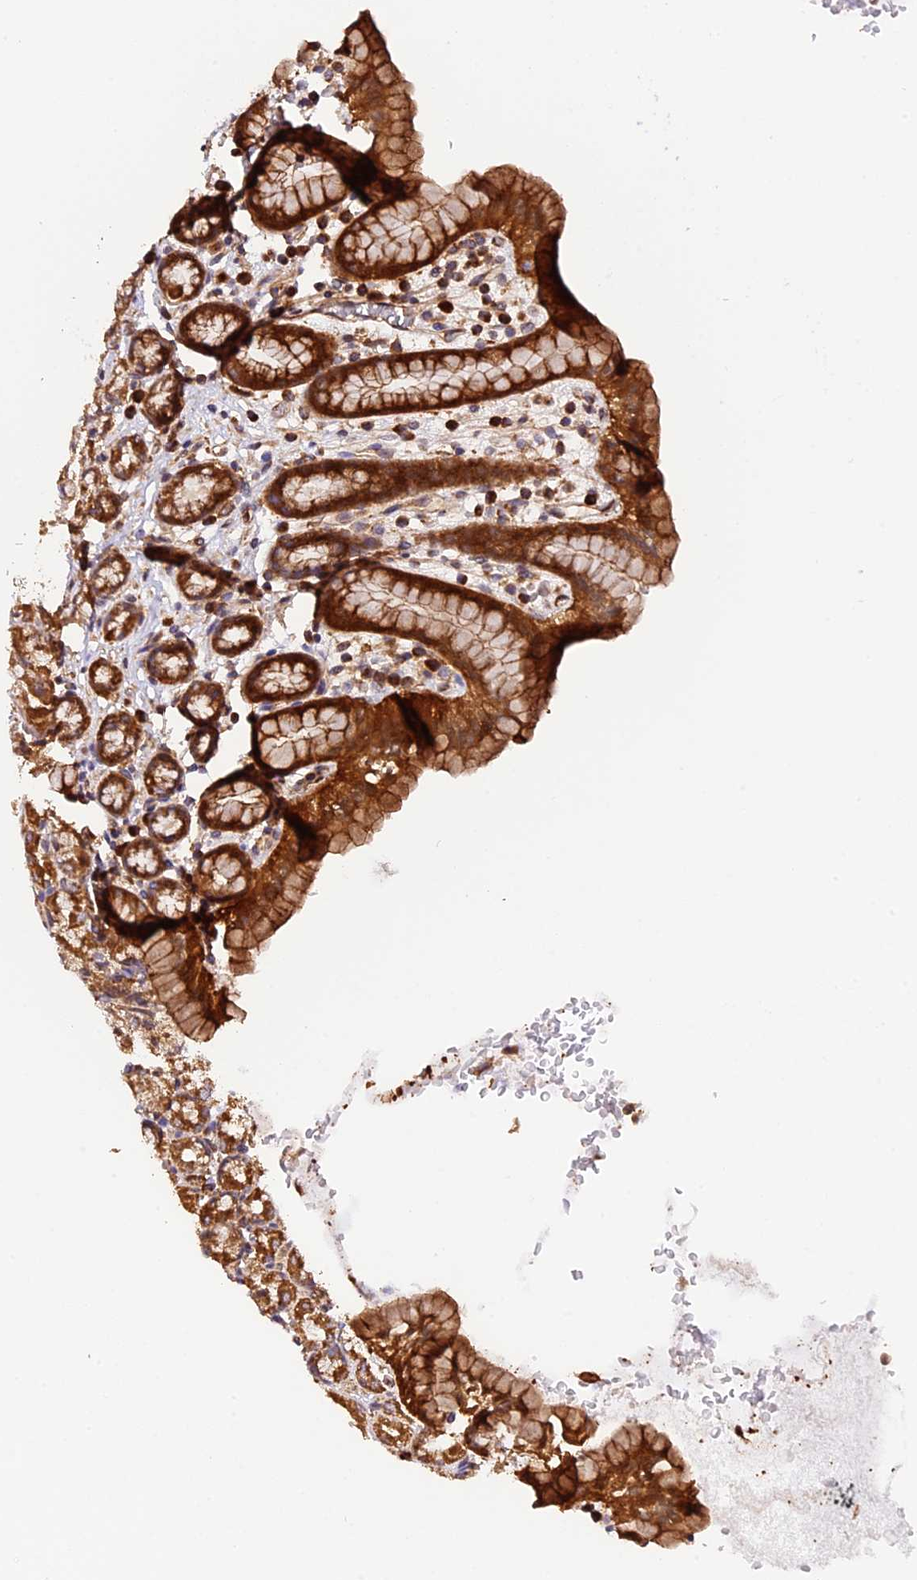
{"staining": {"intensity": "strong", "quantity": ">75%", "location": "cytoplasmic/membranous"}, "tissue": "stomach", "cell_type": "Glandular cells", "image_type": "normal", "snomed": [{"axis": "morphology", "description": "Normal tissue, NOS"}, {"axis": "topography", "description": "Stomach, upper"}, {"axis": "topography", "description": "Stomach, lower"}, {"axis": "topography", "description": "Small intestine"}], "caption": "Stomach stained with immunohistochemistry demonstrates strong cytoplasmic/membranous positivity in approximately >75% of glandular cells.", "gene": "HERPUD1", "patient": {"sex": "male", "age": 68}}